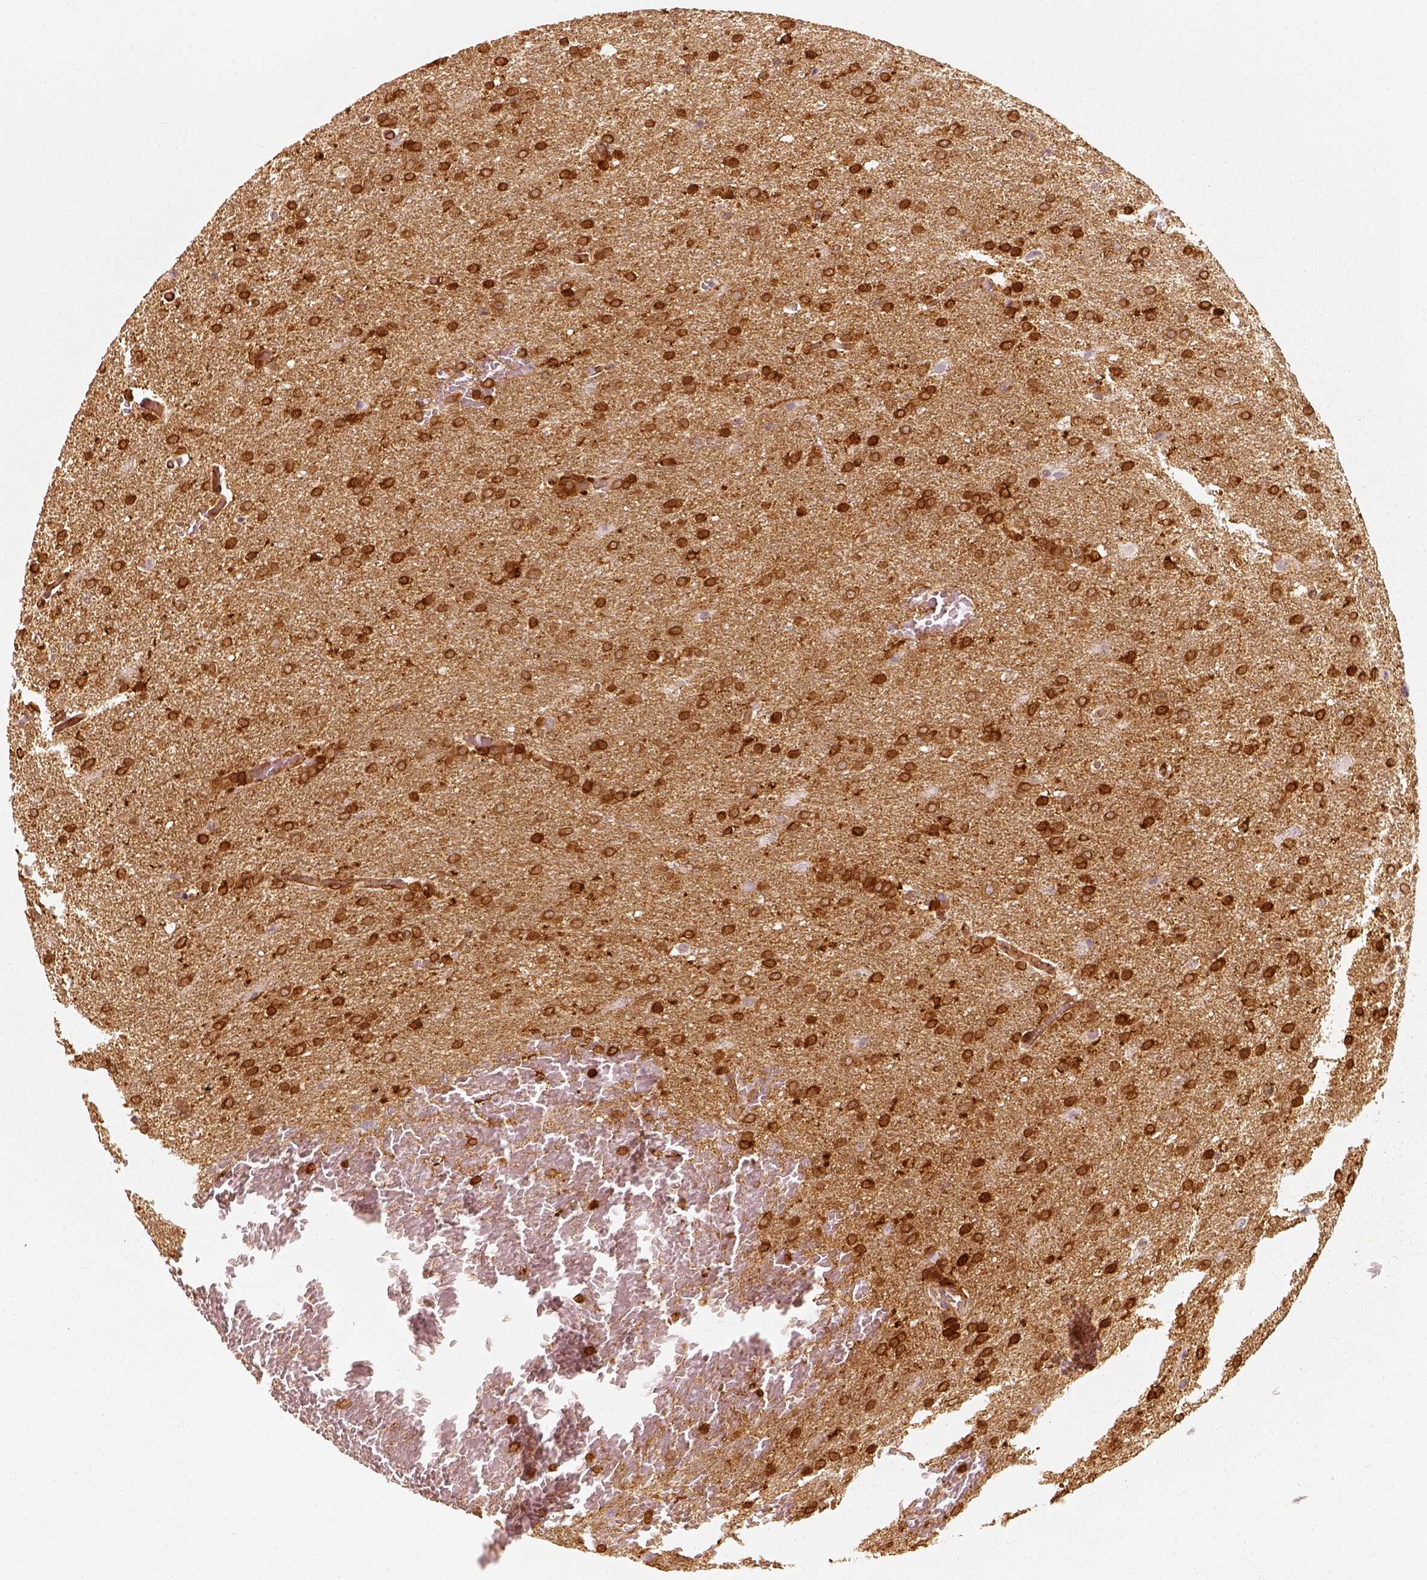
{"staining": {"intensity": "moderate", "quantity": ">75%", "location": "cytoplasmic/membranous"}, "tissue": "glioma", "cell_type": "Tumor cells", "image_type": "cancer", "snomed": [{"axis": "morphology", "description": "Glioma, malignant, High grade"}, {"axis": "topography", "description": "Brain"}], "caption": "Moderate cytoplasmic/membranous expression is present in approximately >75% of tumor cells in malignant glioma (high-grade).", "gene": "FSCN1", "patient": {"sex": "male", "age": 68}}